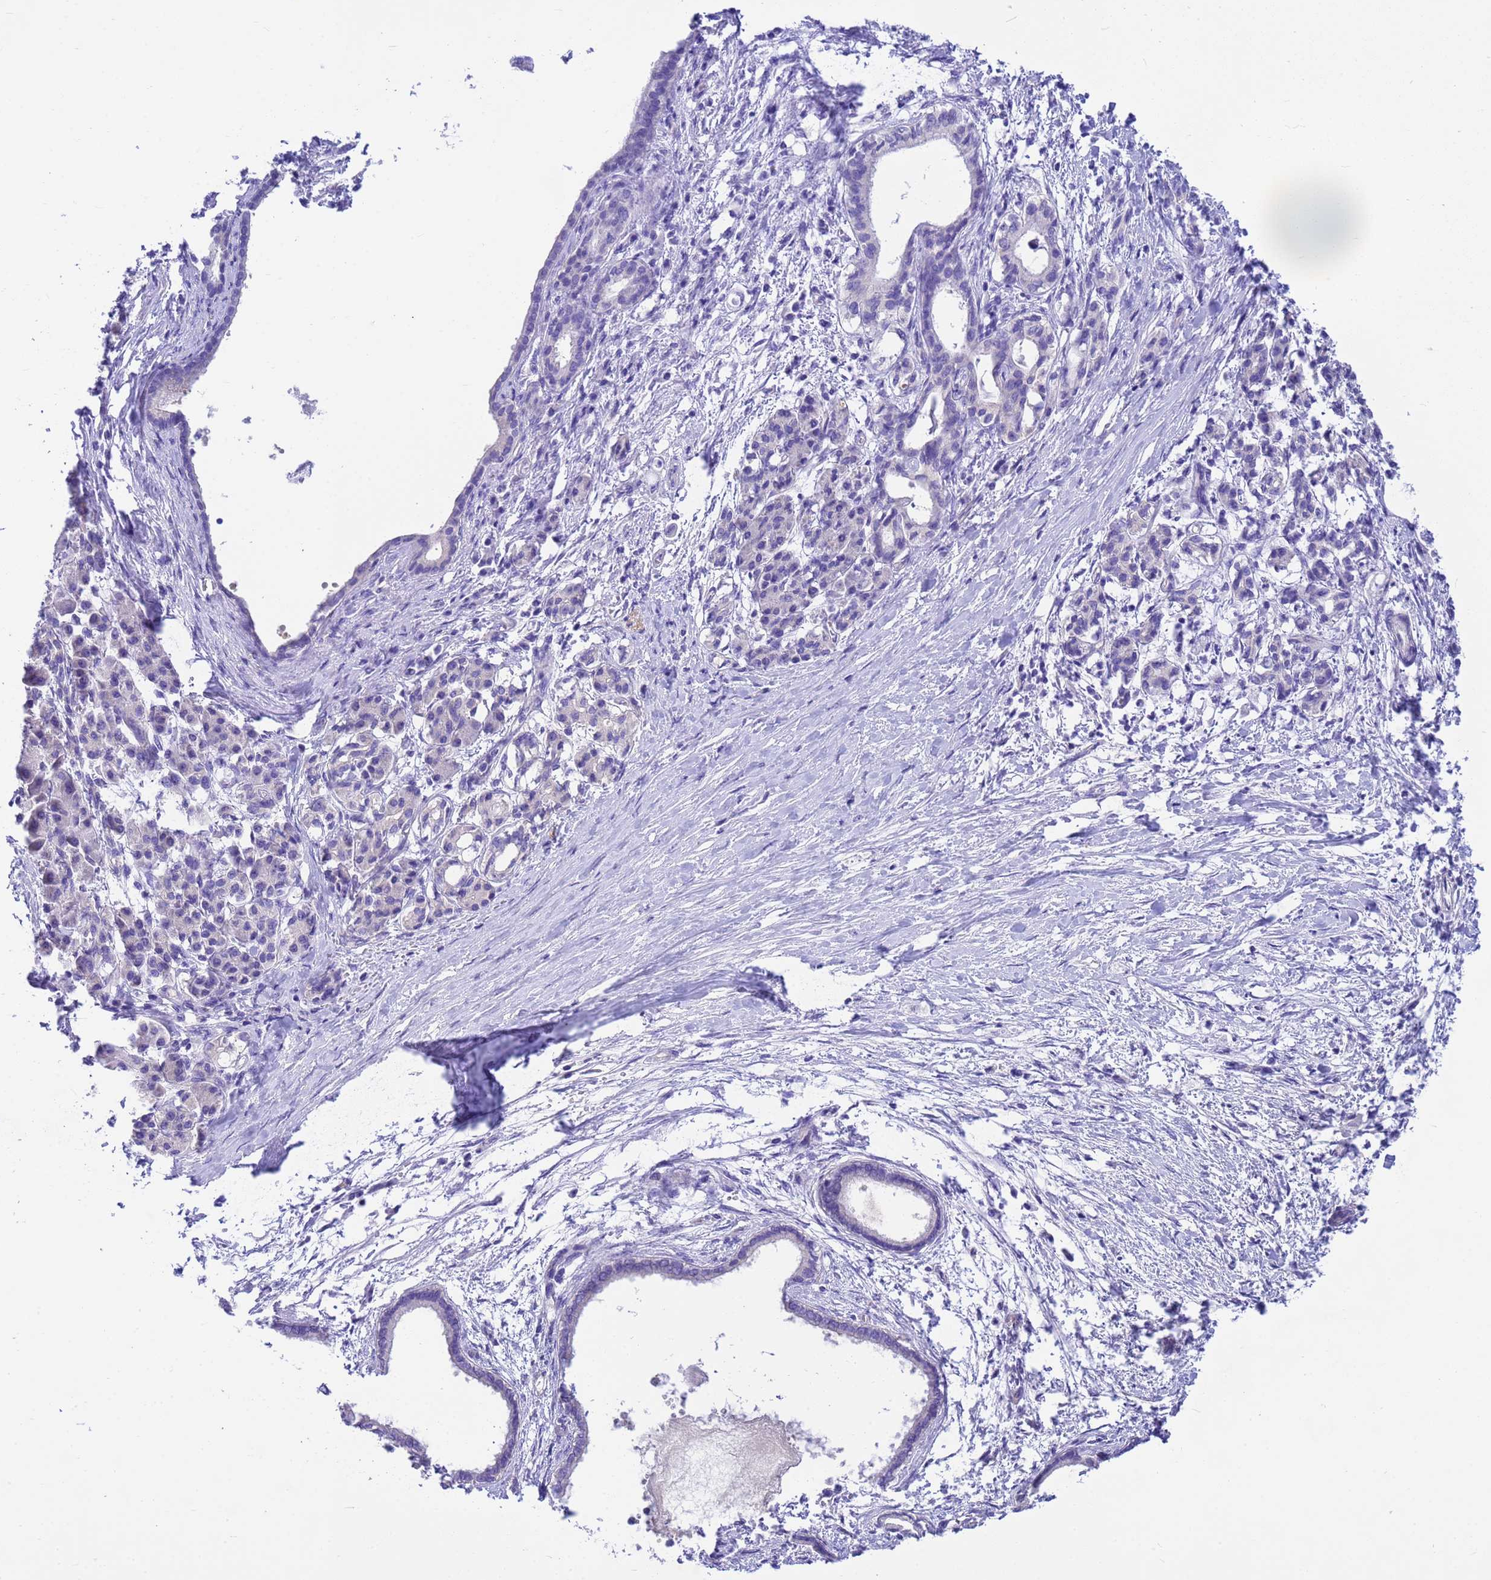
{"staining": {"intensity": "negative", "quantity": "none", "location": "none"}, "tissue": "pancreatic cancer", "cell_type": "Tumor cells", "image_type": "cancer", "snomed": [{"axis": "morphology", "description": "Adenocarcinoma, NOS"}, {"axis": "topography", "description": "Pancreas"}], "caption": "IHC photomicrograph of neoplastic tissue: human adenocarcinoma (pancreatic) stained with DAB (3,3'-diaminobenzidine) exhibits no significant protein expression in tumor cells.", "gene": "PPP2CB", "patient": {"sex": "female", "age": 55}}